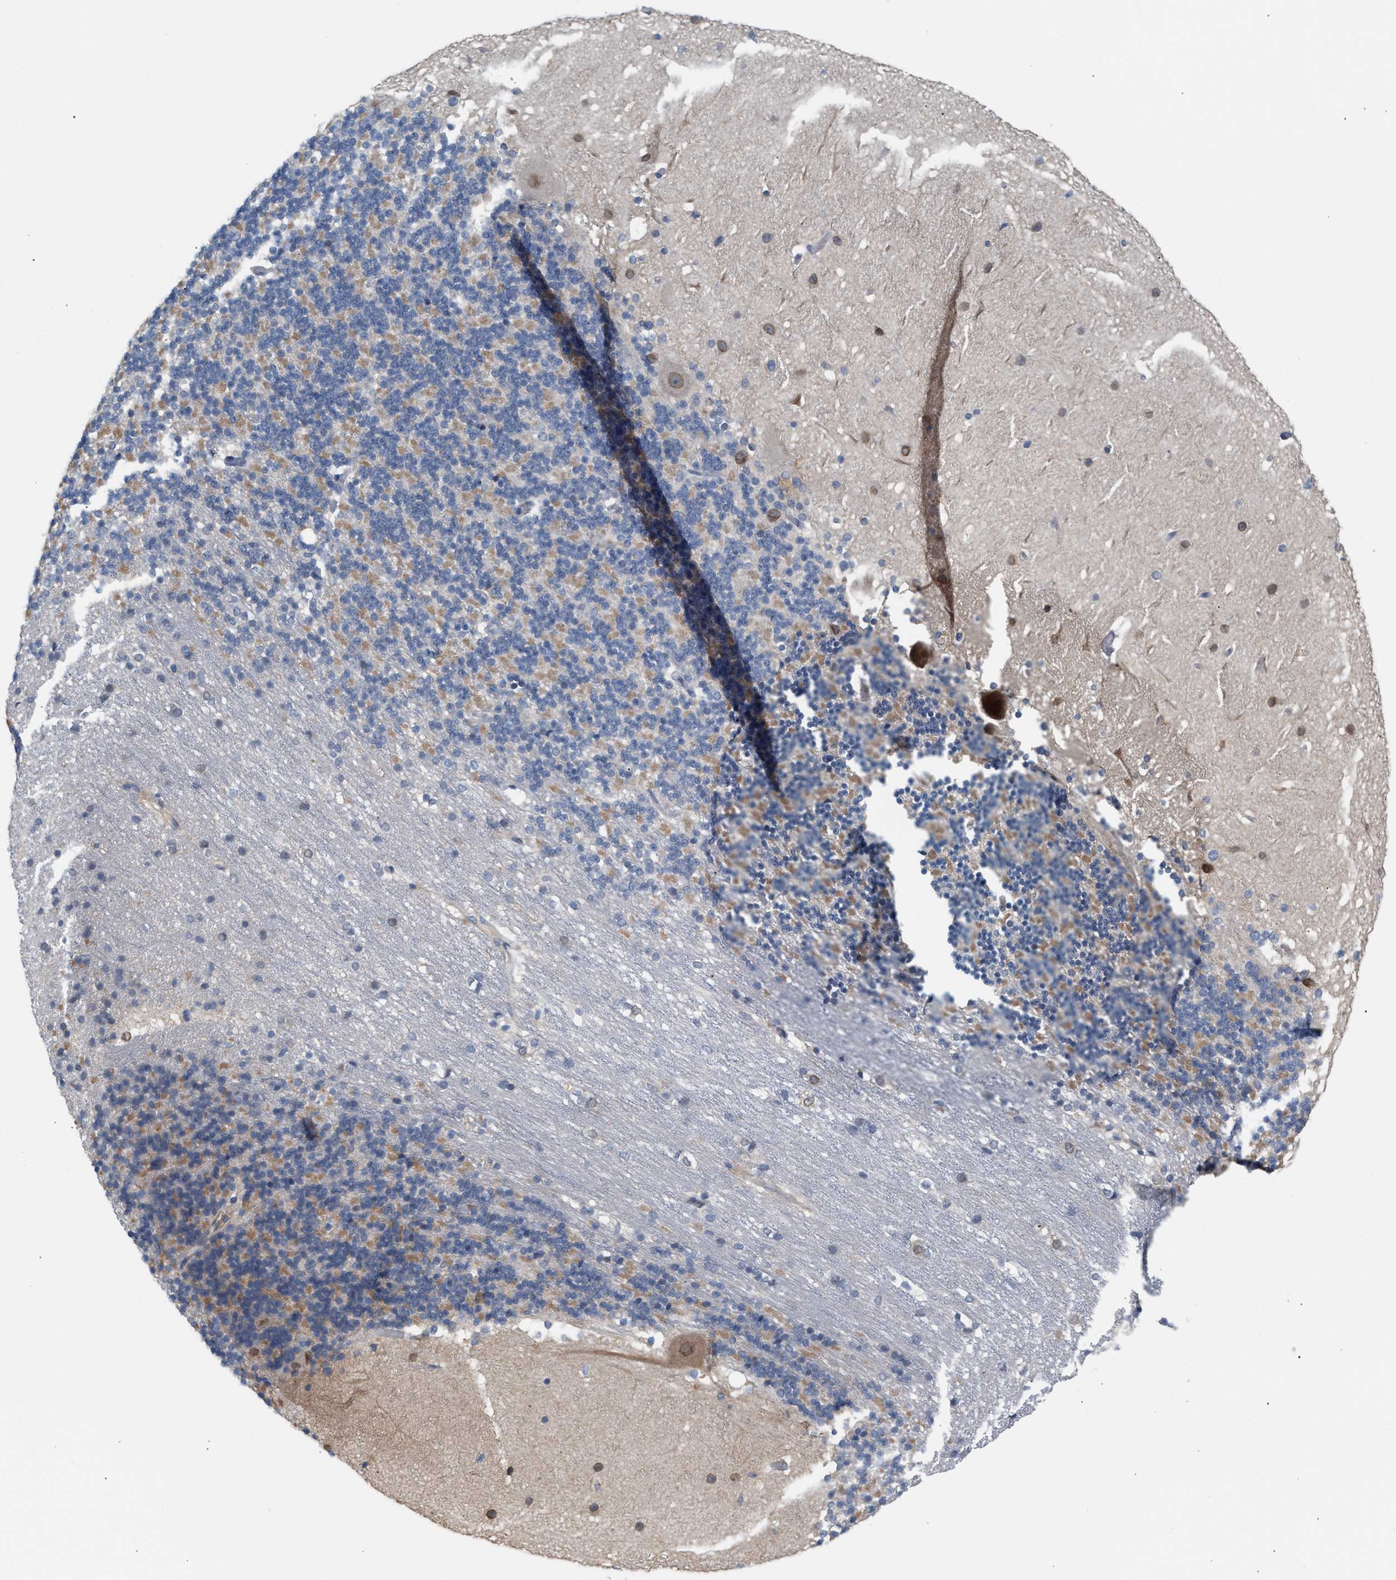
{"staining": {"intensity": "weak", "quantity": "25%-75%", "location": "cytoplasmic/membranous"}, "tissue": "cerebellum", "cell_type": "Cells in granular layer", "image_type": "normal", "snomed": [{"axis": "morphology", "description": "Normal tissue, NOS"}, {"axis": "topography", "description": "Cerebellum"}], "caption": "An IHC micrograph of unremarkable tissue is shown. Protein staining in brown labels weak cytoplasmic/membranous positivity in cerebellum within cells in granular layer. (Brightfield microscopy of DAB IHC at high magnification).", "gene": "LRCH1", "patient": {"sex": "female", "age": 19}}